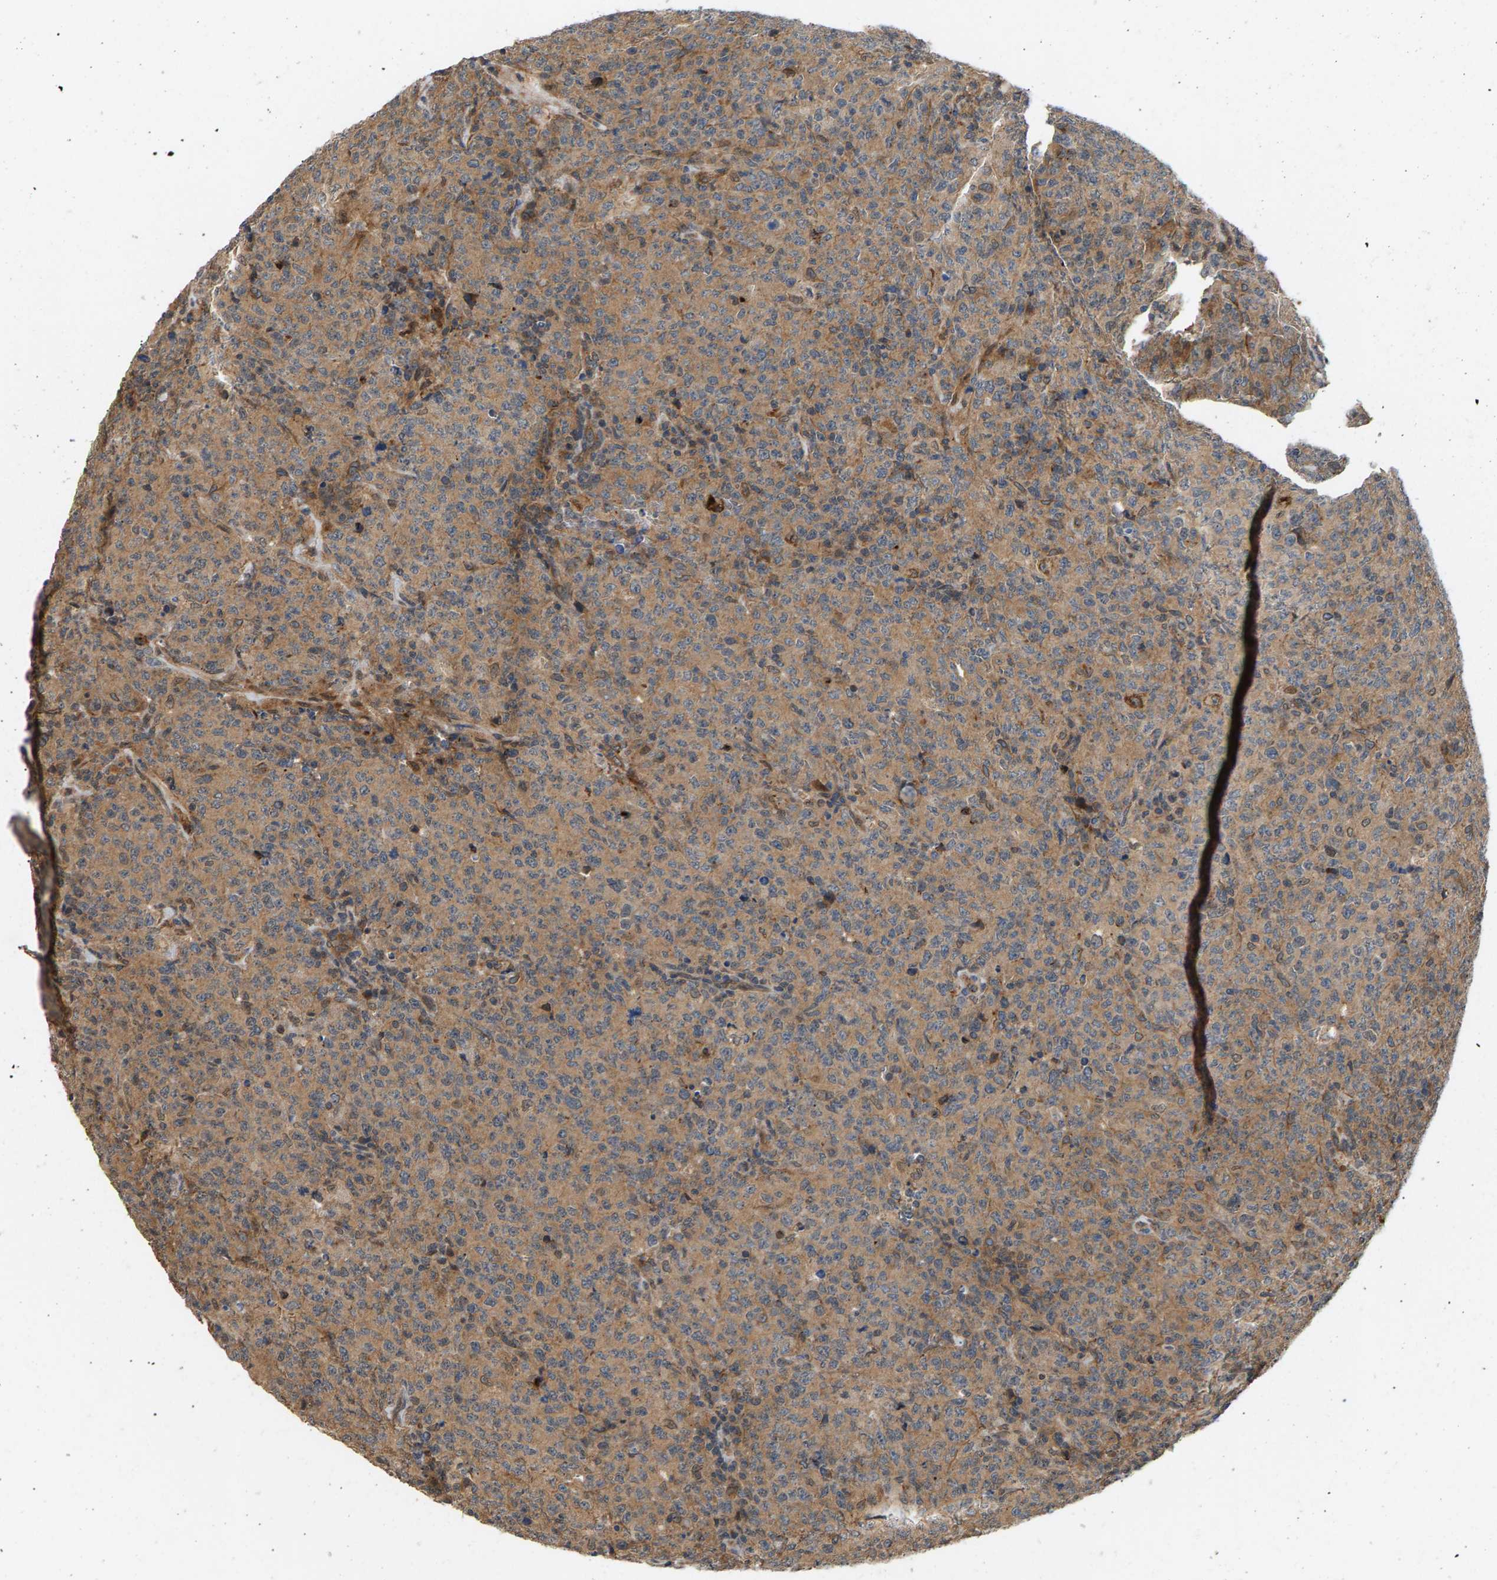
{"staining": {"intensity": "moderate", "quantity": ">75%", "location": "cytoplasmic/membranous"}, "tissue": "lymphoma", "cell_type": "Tumor cells", "image_type": "cancer", "snomed": [{"axis": "morphology", "description": "Malignant lymphoma, non-Hodgkin's type, High grade"}, {"axis": "topography", "description": "Tonsil"}], "caption": "Immunohistochemical staining of malignant lymphoma, non-Hodgkin's type (high-grade) displays moderate cytoplasmic/membranous protein expression in about >75% of tumor cells. (DAB (3,3'-diaminobenzidine) IHC, brown staining for protein, blue staining for nuclei).", "gene": "MAP2K5", "patient": {"sex": "female", "age": 36}}